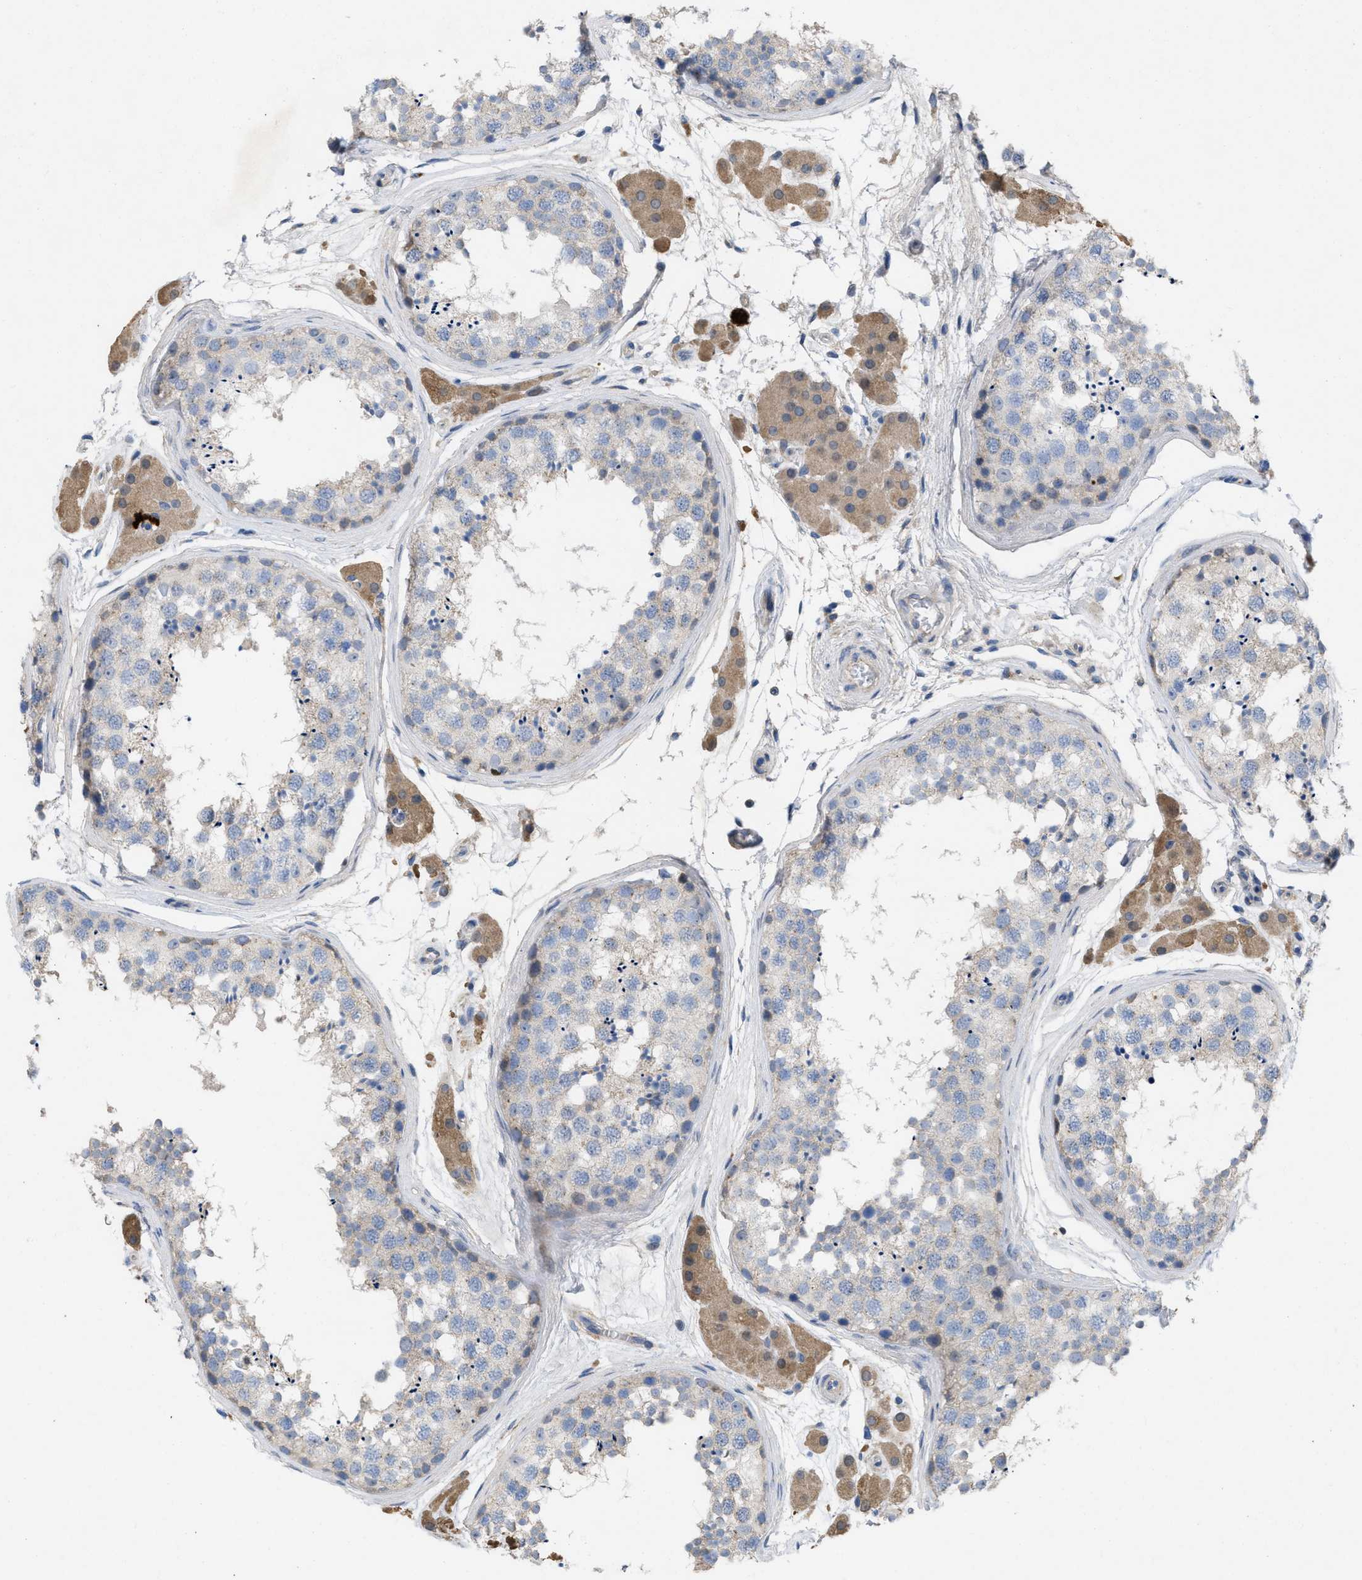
{"staining": {"intensity": "negative", "quantity": "none", "location": "none"}, "tissue": "testis", "cell_type": "Cells in seminiferous ducts", "image_type": "normal", "snomed": [{"axis": "morphology", "description": "Normal tissue, NOS"}, {"axis": "topography", "description": "Testis"}], "caption": "Immunohistochemistry of benign human testis displays no expression in cells in seminiferous ducts. (DAB IHC visualized using brightfield microscopy, high magnification).", "gene": "PLPPR5", "patient": {"sex": "male", "age": 56}}